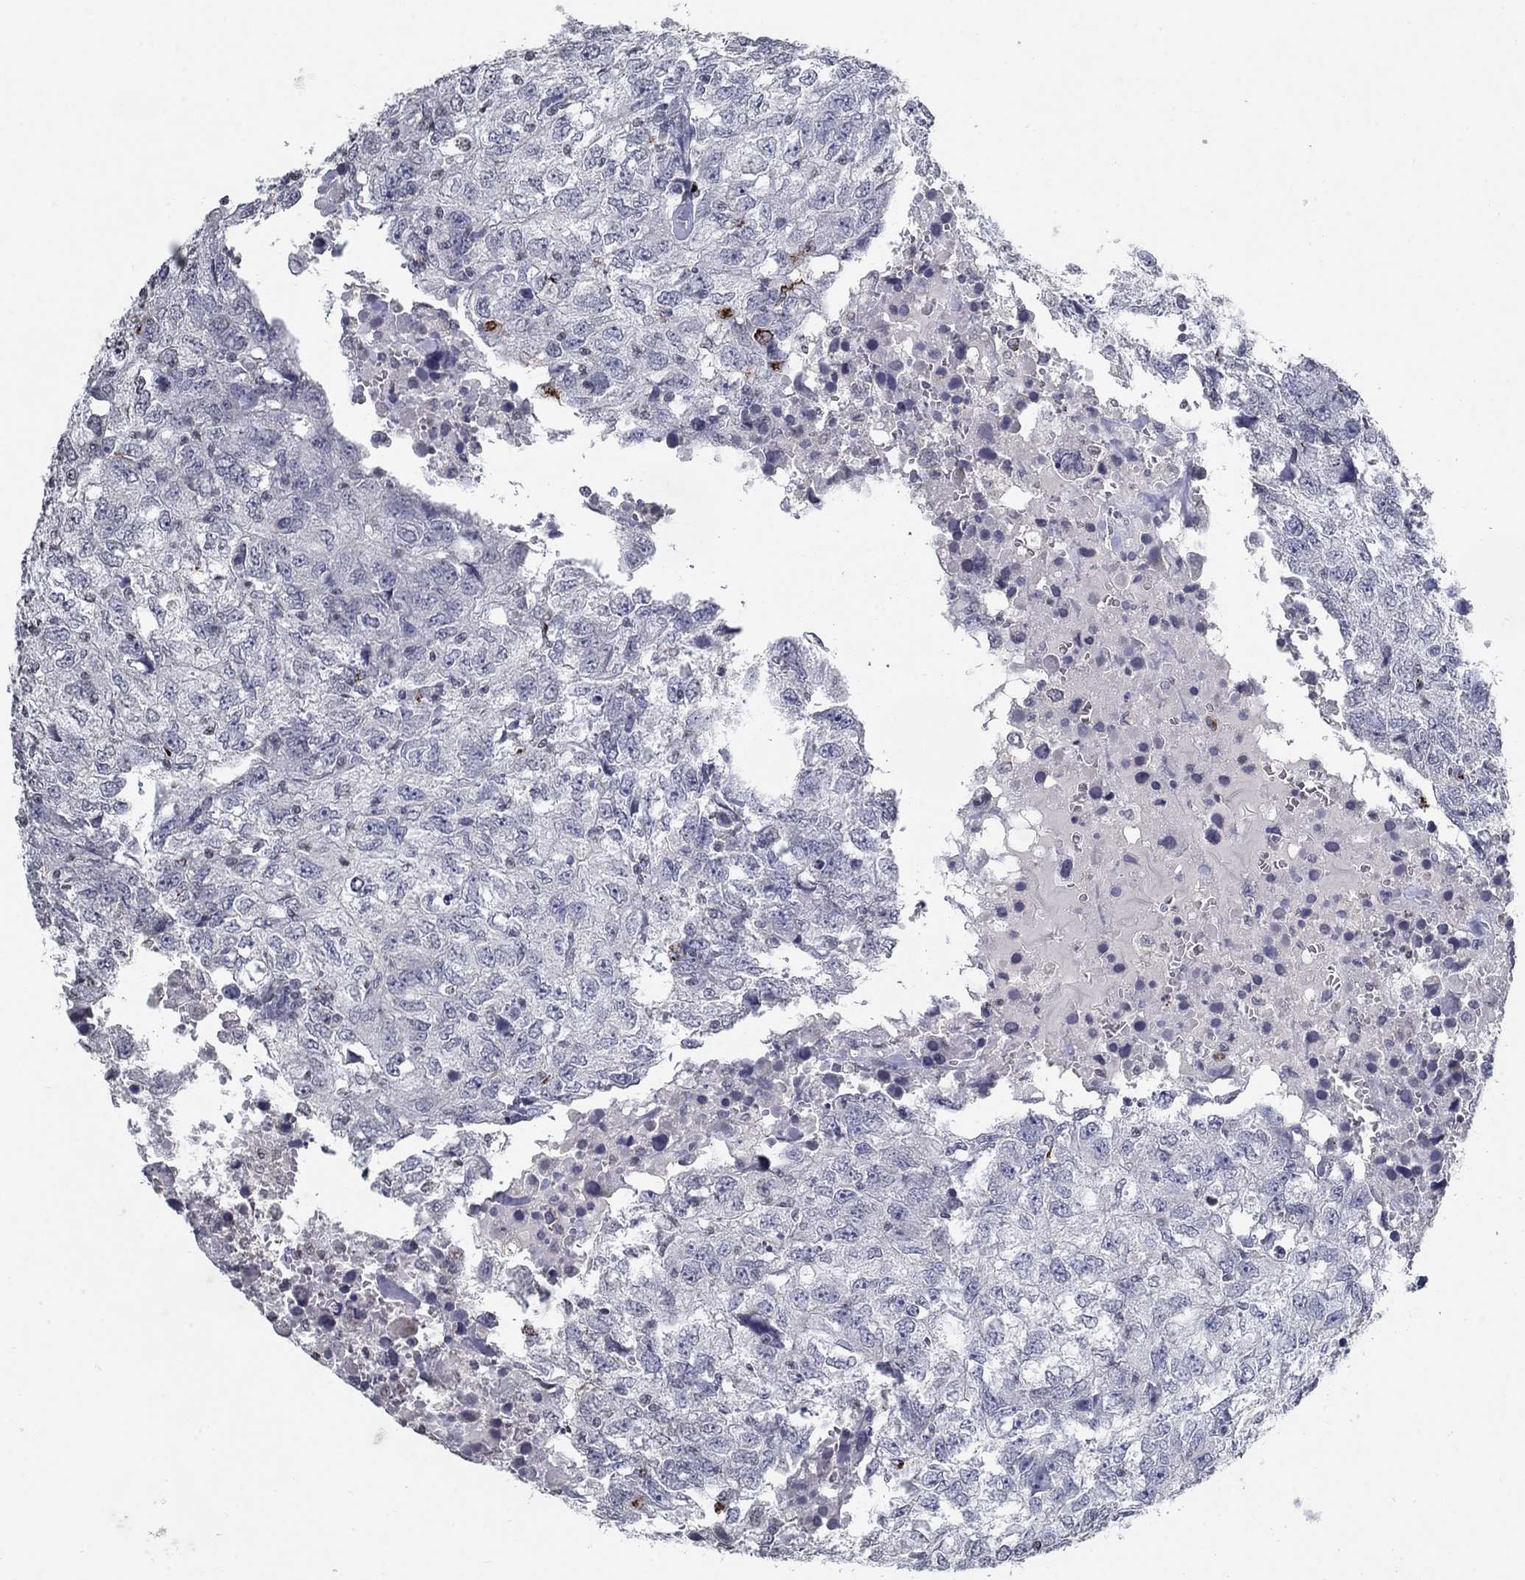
{"staining": {"intensity": "negative", "quantity": "none", "location": "none"}, "tissue": "breast cancer", "cell_type": "Tumor cells", "image_type": "cancer", "snomed": [{"axis": "morphology", "description": "Duct carcinoma"}, {"axis": "topography", "description": "Breast"}], "caption": "The photomicrograph exhibits no significant positivity in tumor cells of breast cancer (invasive ductal carcinoma). (DAB (3,3'-diaminobenzidine) IHC visualized using brightfield microscopy, high magnification).", "gene": "TINAG", "patient": {"sex": "female", "age": 30}}